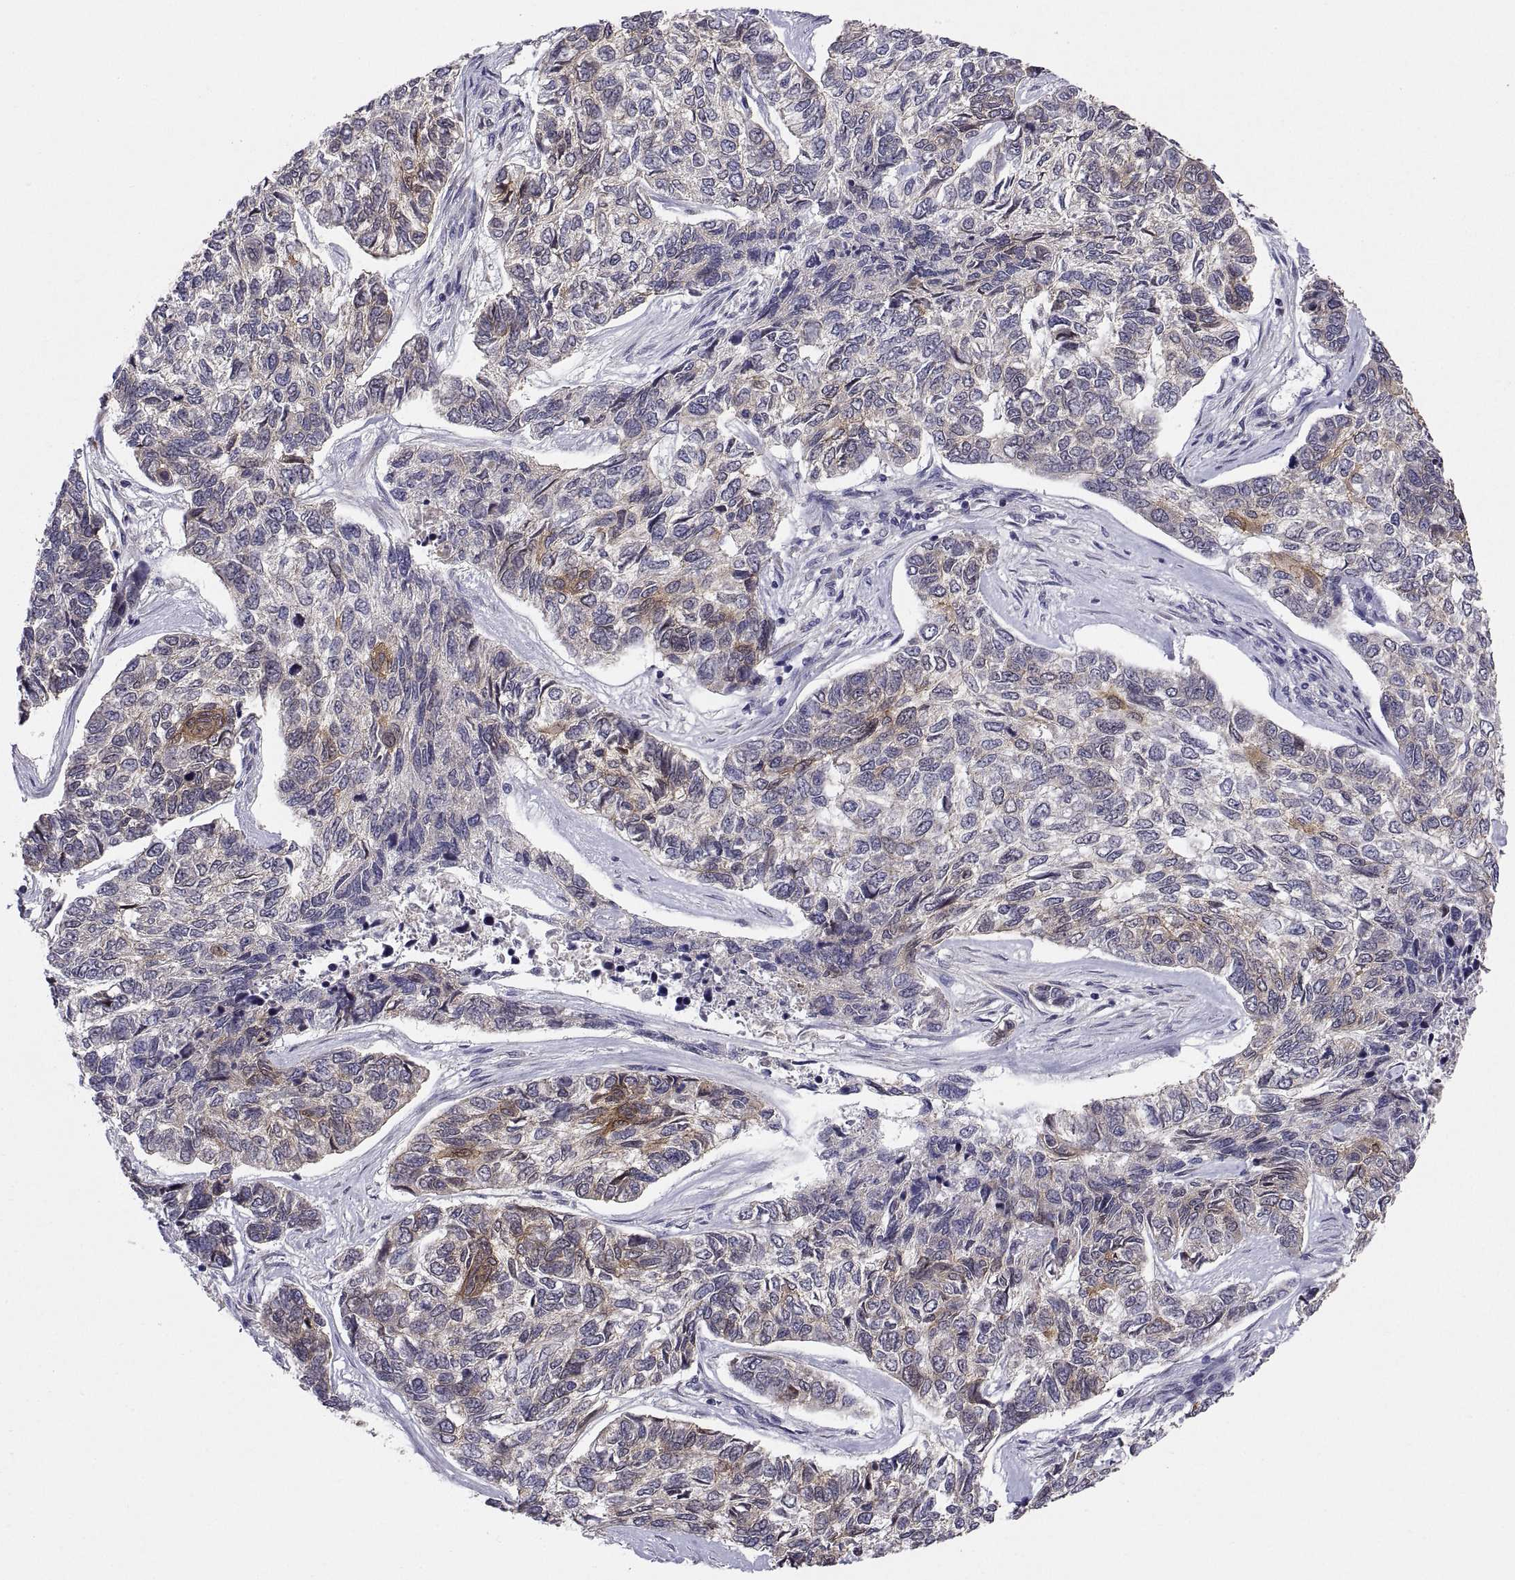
{"staining": {"intensity": "moderate", "quantity": "25%-75%", "location": "cytoplasmic/membranous"}, "tissue": "skin cancer", "cell_type": "Tumor cells", "image_type": "cancer", "snomed": [{"axis": "morphology", "description": "Basal cell carcinoma"}, {"axis": "topography", "description": "Skin"}], "caption": "Basal cell carcinoma (skin) stained for a protein reveals moderate cytoplasmic/membranous positivity in tumor cells. Nuclei are stained in blue.", "gene": "PKP1", "patient": {"sex": "female", "age": 65}}